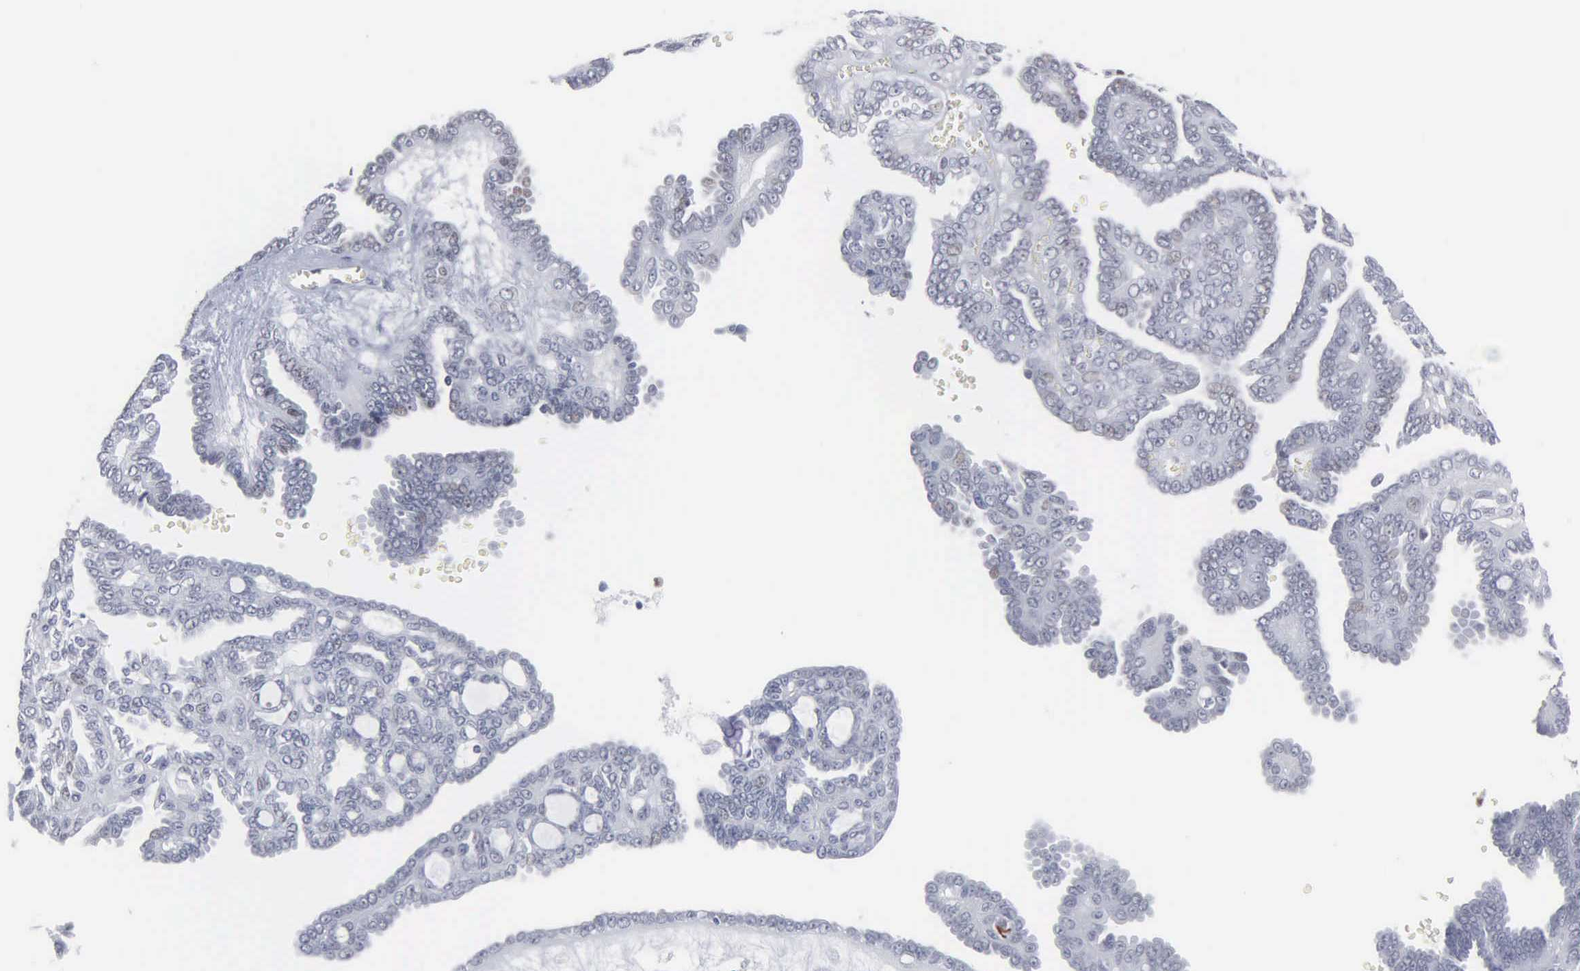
{"staining": {"intensity": "negative", "quantity": "none", "location": "none"}, "tissue": "ovarian cancer", "cell_type": "Tumor cells", "image_type": "cancer", "snomed": [{"axis": "morphology", "description": "Cystadenocarcinoma, serous, NOS"}, {"axis": "topography", "description": "Ovary"}], "caption": "Protein analysis of ovarian cancer (serous cystadenocarcinoma) reveals no significant staining in tumor cells.", "gene": "SPIN3", "patient": {"sex": "female", "age": 71}}